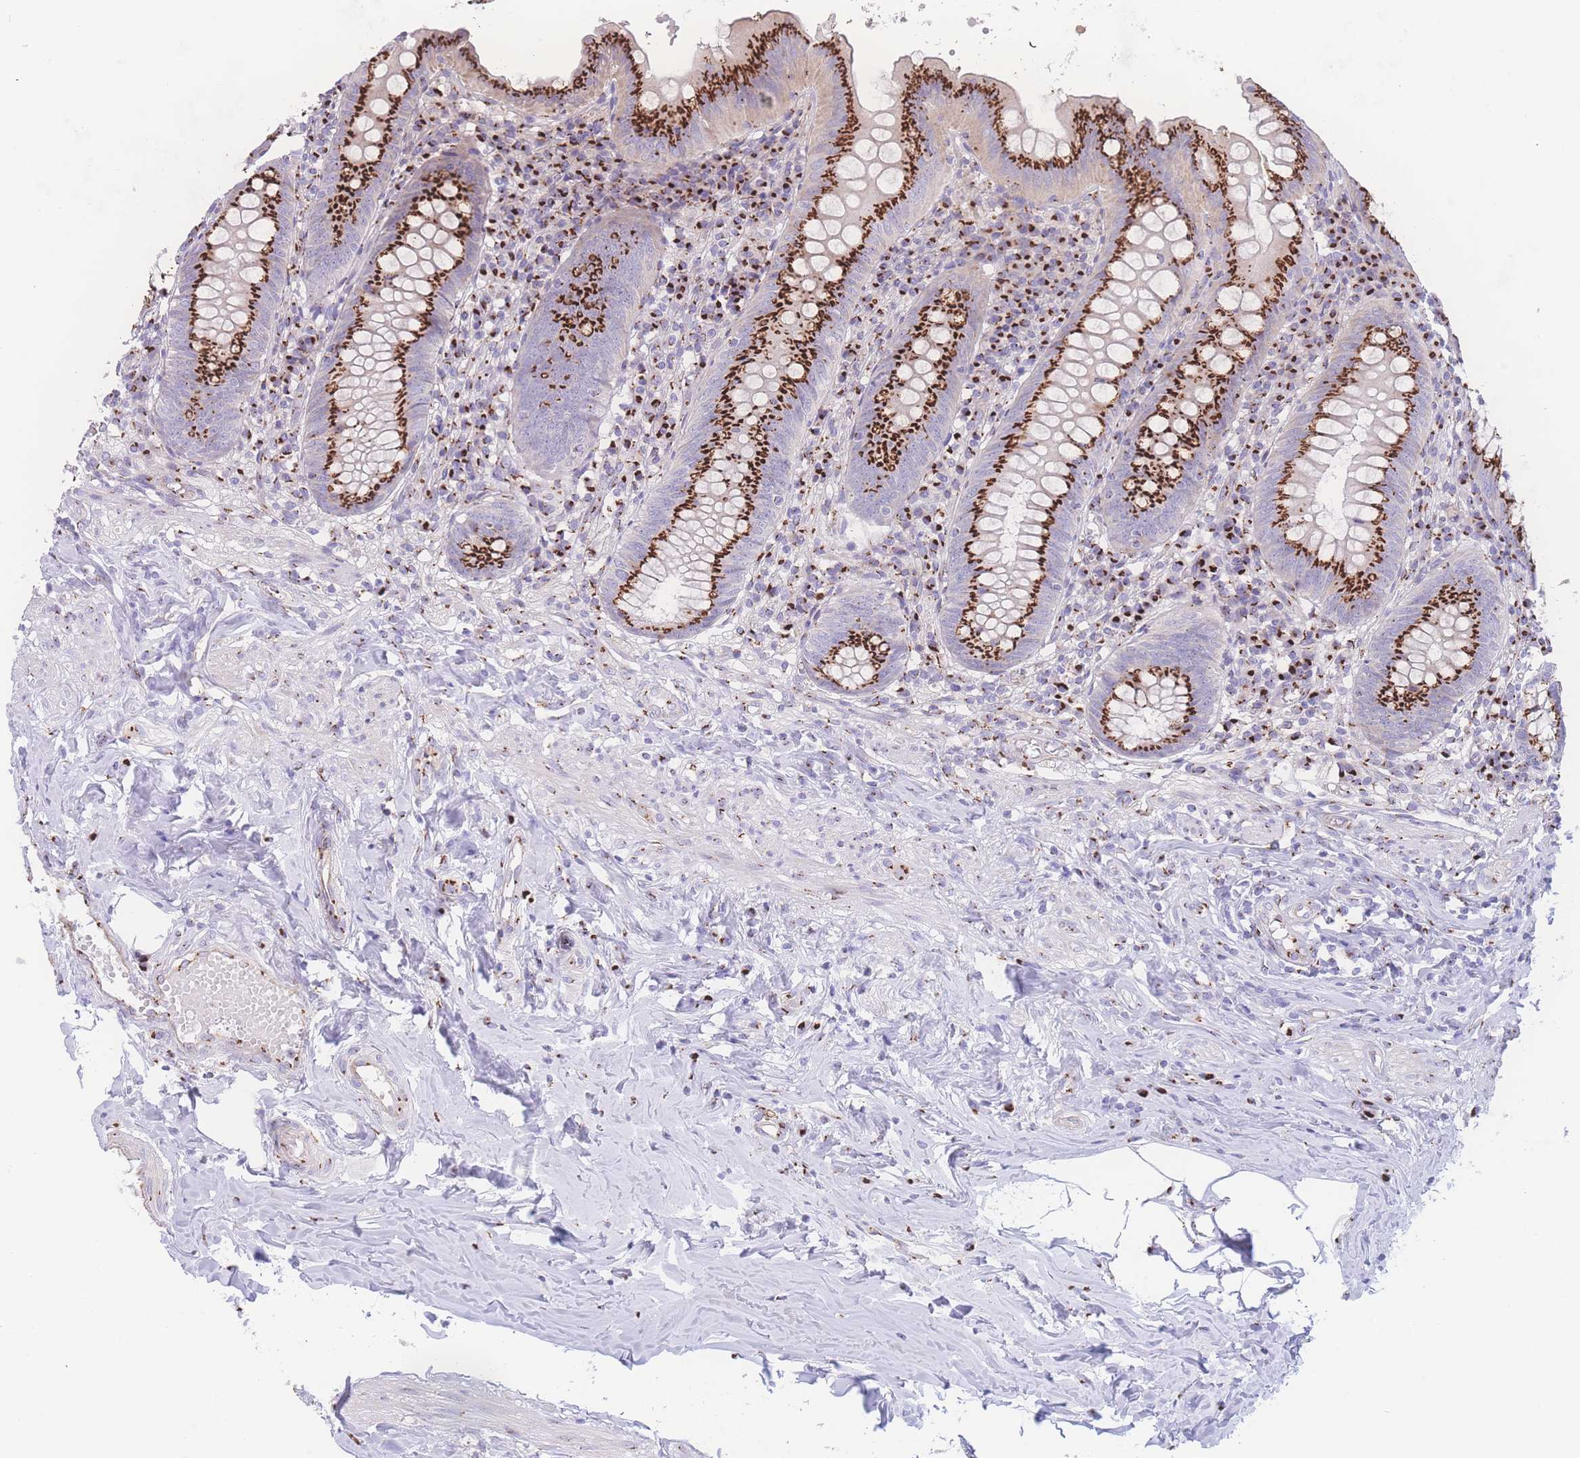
{"staining": {"intensity": "strong", "quantity": ">75%", "location": "cytoplasmic/membranous"}, "tissue": "appendix", "cell_type": "Glandular cells", "image_type": "normal", "snomed": [{"axis": "morphology", "description": "Normal tissue, NOS"}, {"axis": "topography", "description": "Appendix"}], "caption": "Protein staining of unremarkable appendix exhibits strong cytoplasmic/membranous expression in approximately >75% of glandular cells. (DAB IHC with brightfield microscopy, high magnification).", "gene": "GOLM2", "patient": {"sex": "female", "age": 54}}